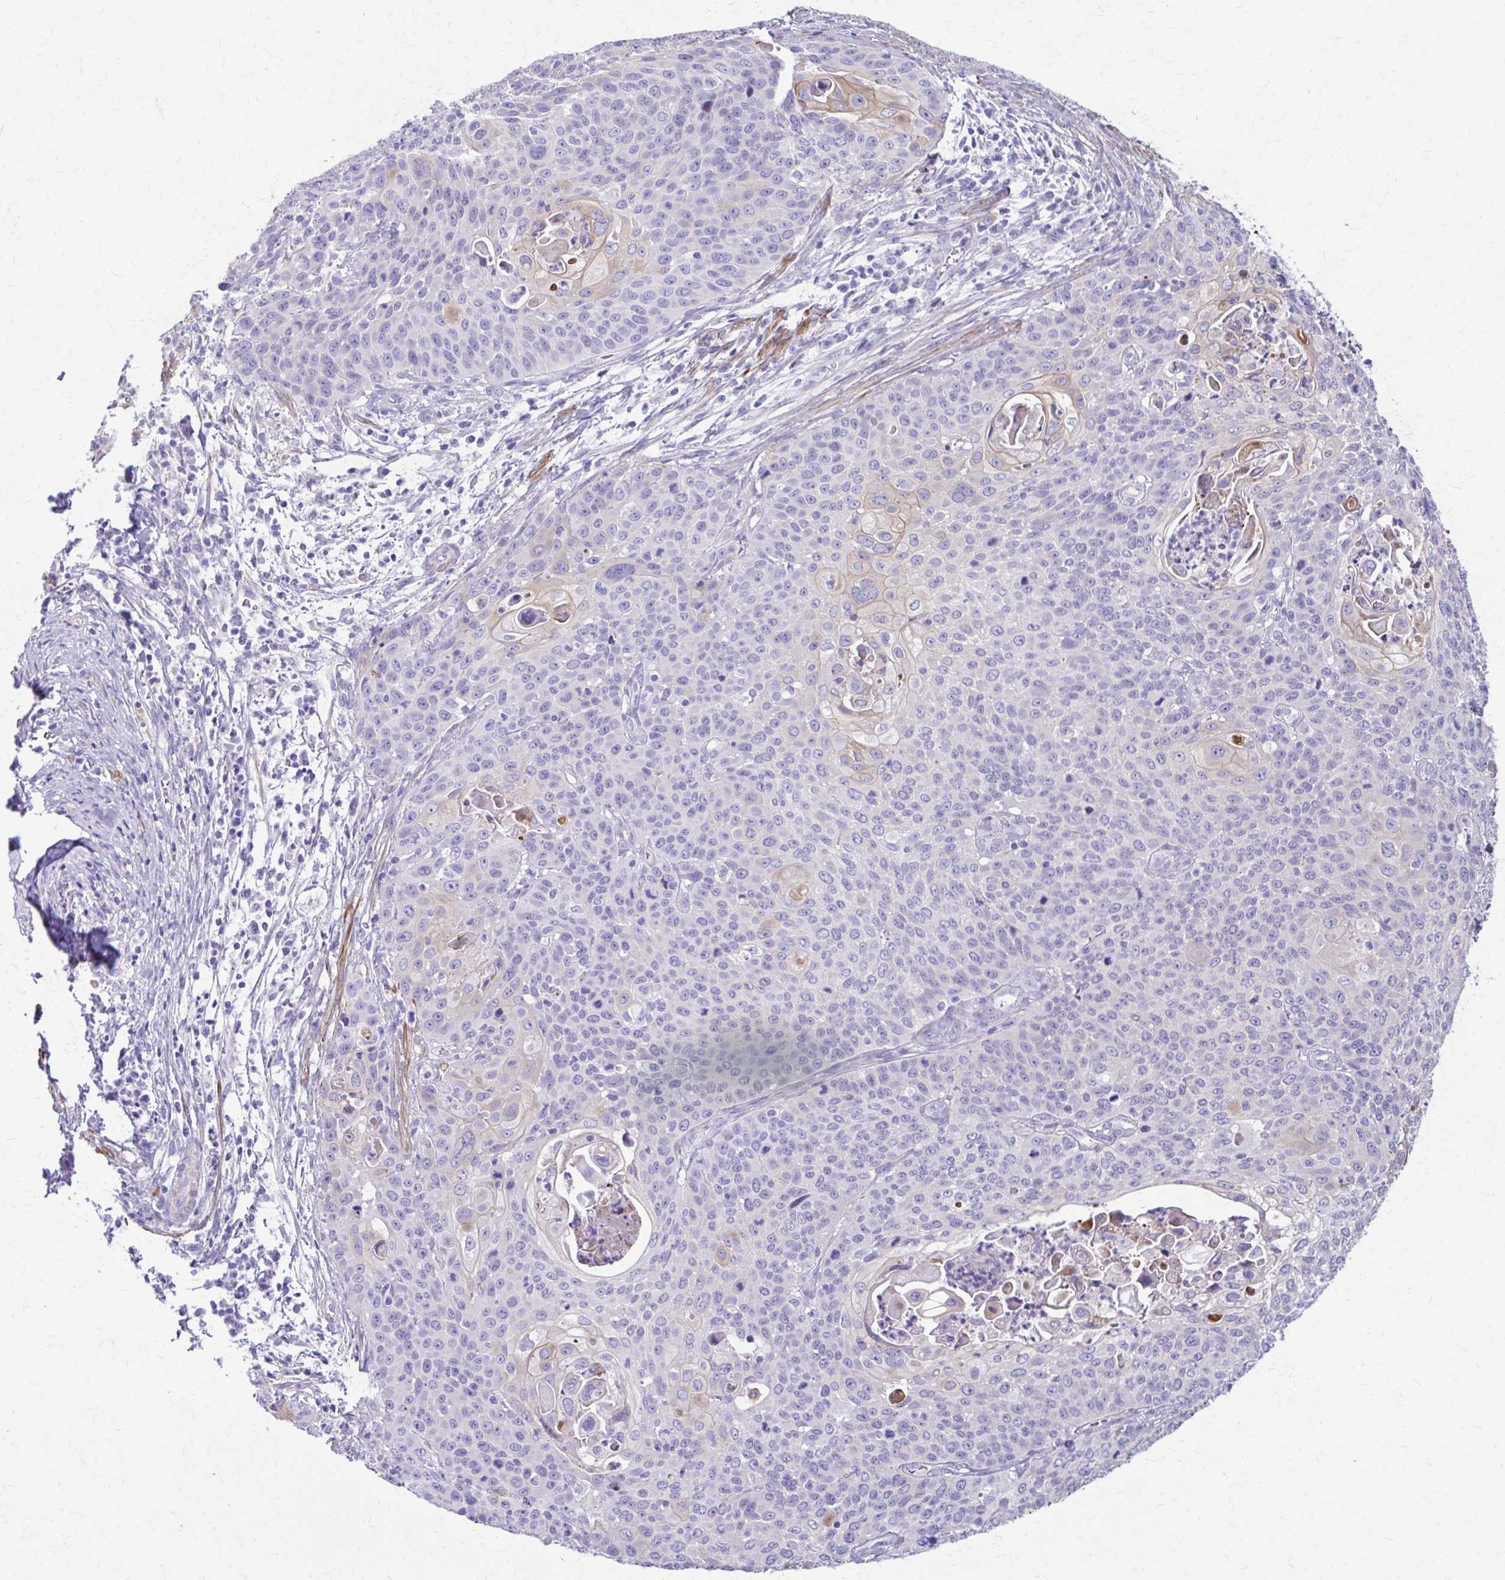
{"staining": {"intensity": "negative", "quantity": "none", "location": "none"}, "tissue": "cervical cancer", "cell_type": "Tumor cells", "image_type": "cancer", "snomed": [{"axis": "morphology", "description": "Squamous cell carcinoma, NOS"}, {"axis": "topography", "description": "Cervix"}], "caption": "High magnification brightfield microscopy of cervical squamous cell carcinoma stained with DAB (brown) and counterstained with hematoxylin (blue): tumor cells show no significant staining. (Stains: DAB immunohistochemistry (IHC) with hematoxylin counter stain, Microscopy: brightfield microscopy at high magnification).", "gene": "DSP", "patient": {"sex": "female", "age": 65}}